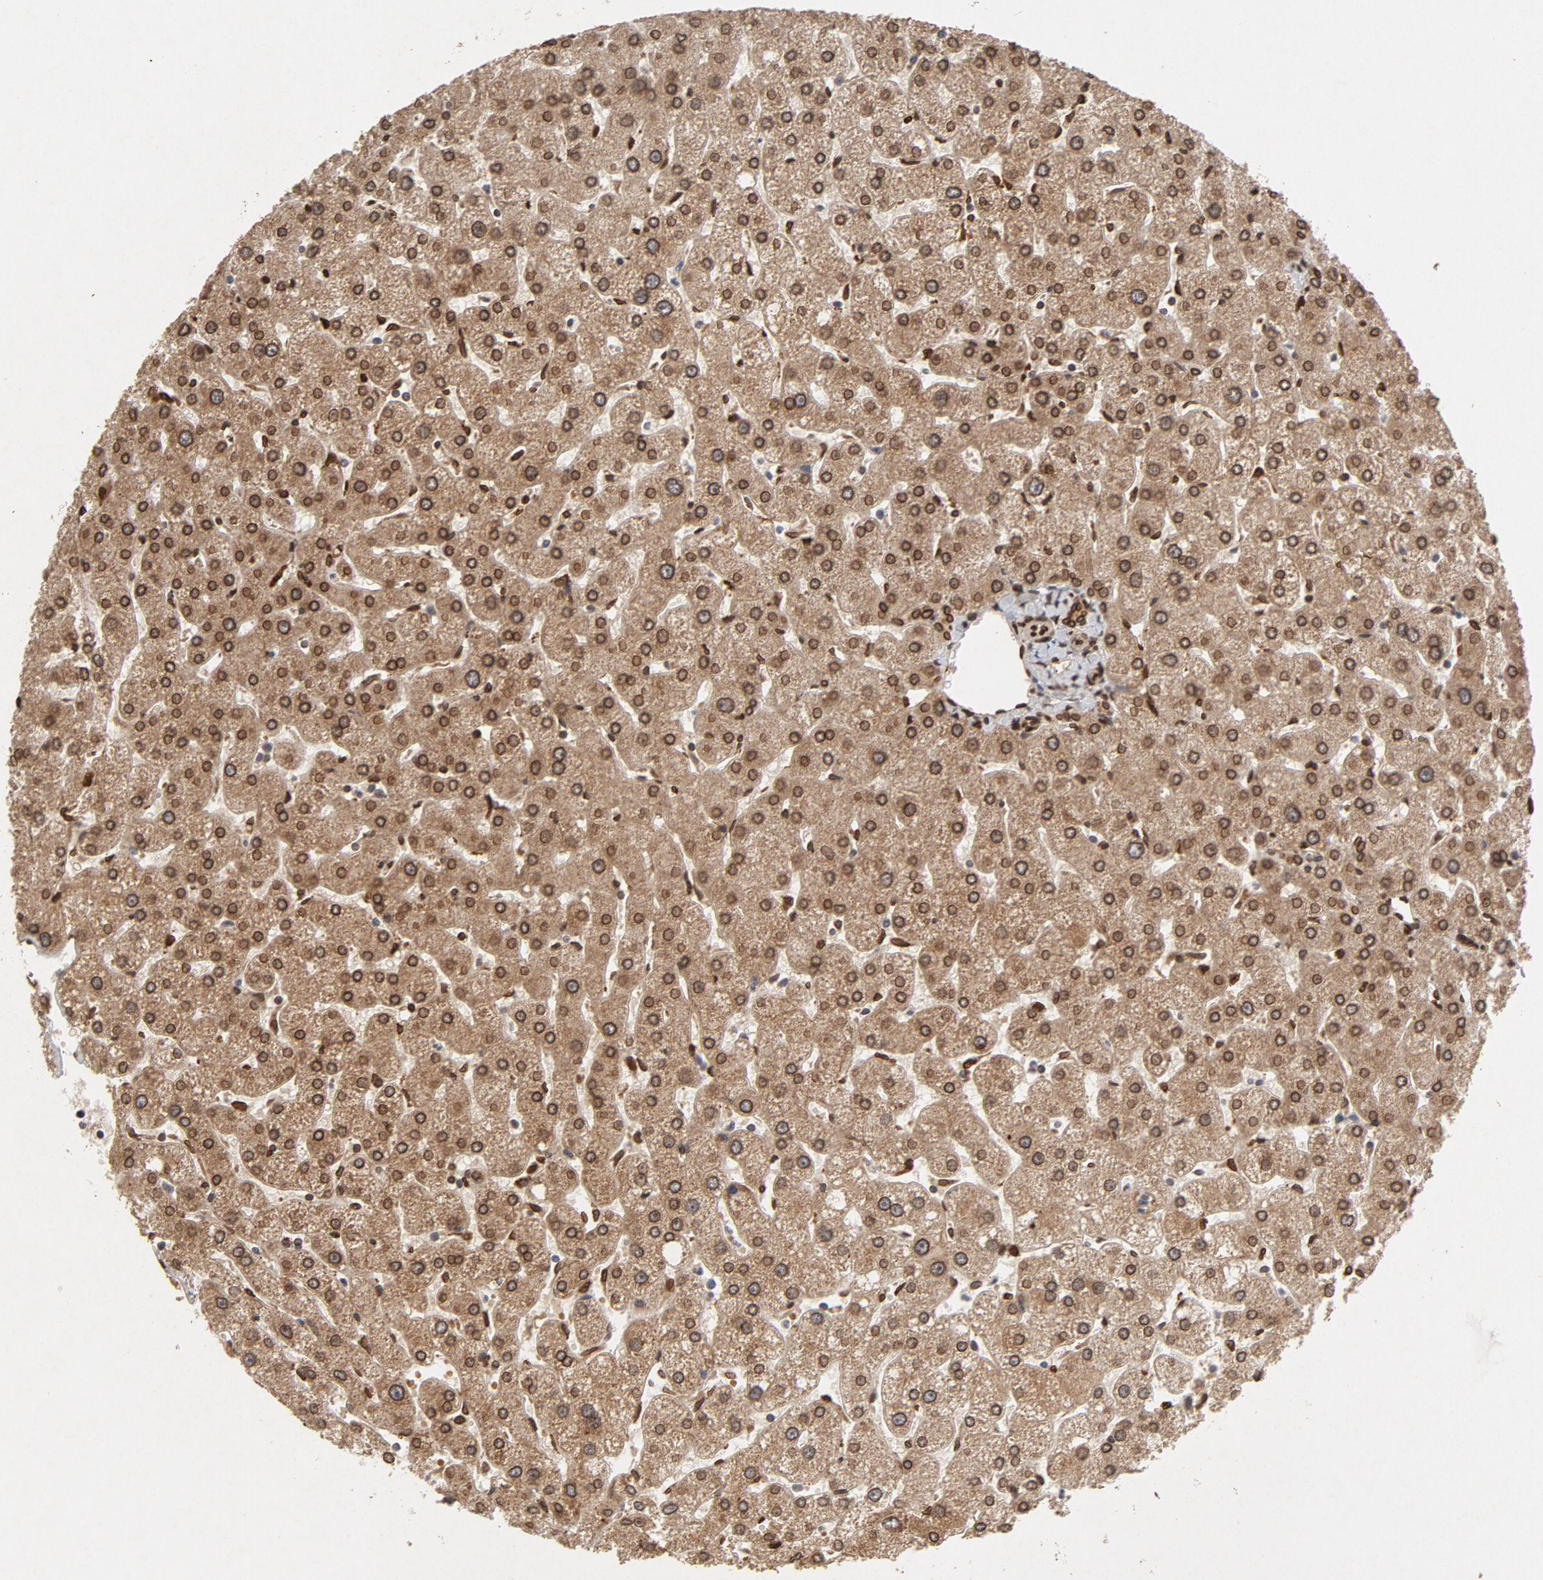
{"staining": {"intensity": "strong", "quantity": ">75%", "location": "cytoplasmic/membranous,nuclear"}, "tissue": "liver", "cell_type": "Cholangiocytes", "image_type": "normal", "snomed": [{"axis": "morphology", "description": "Normal tissue, NOS"}, {"axis": "topography", "description": "Liver"}], "caption": "DAB (3,3'-diaminobenzidine) immunohistochemical staining of benign liver exhibits strong cytoplasmic/membranous,nuclear protein positivity in approximately >75% of cholangiocytes. (Stains: DAB in brown, nuclei in blue, Microscopy: brightfield microscopy at high magnification).", "gene": "LMNA", "patient": {"sex": "male", "age": 67}}